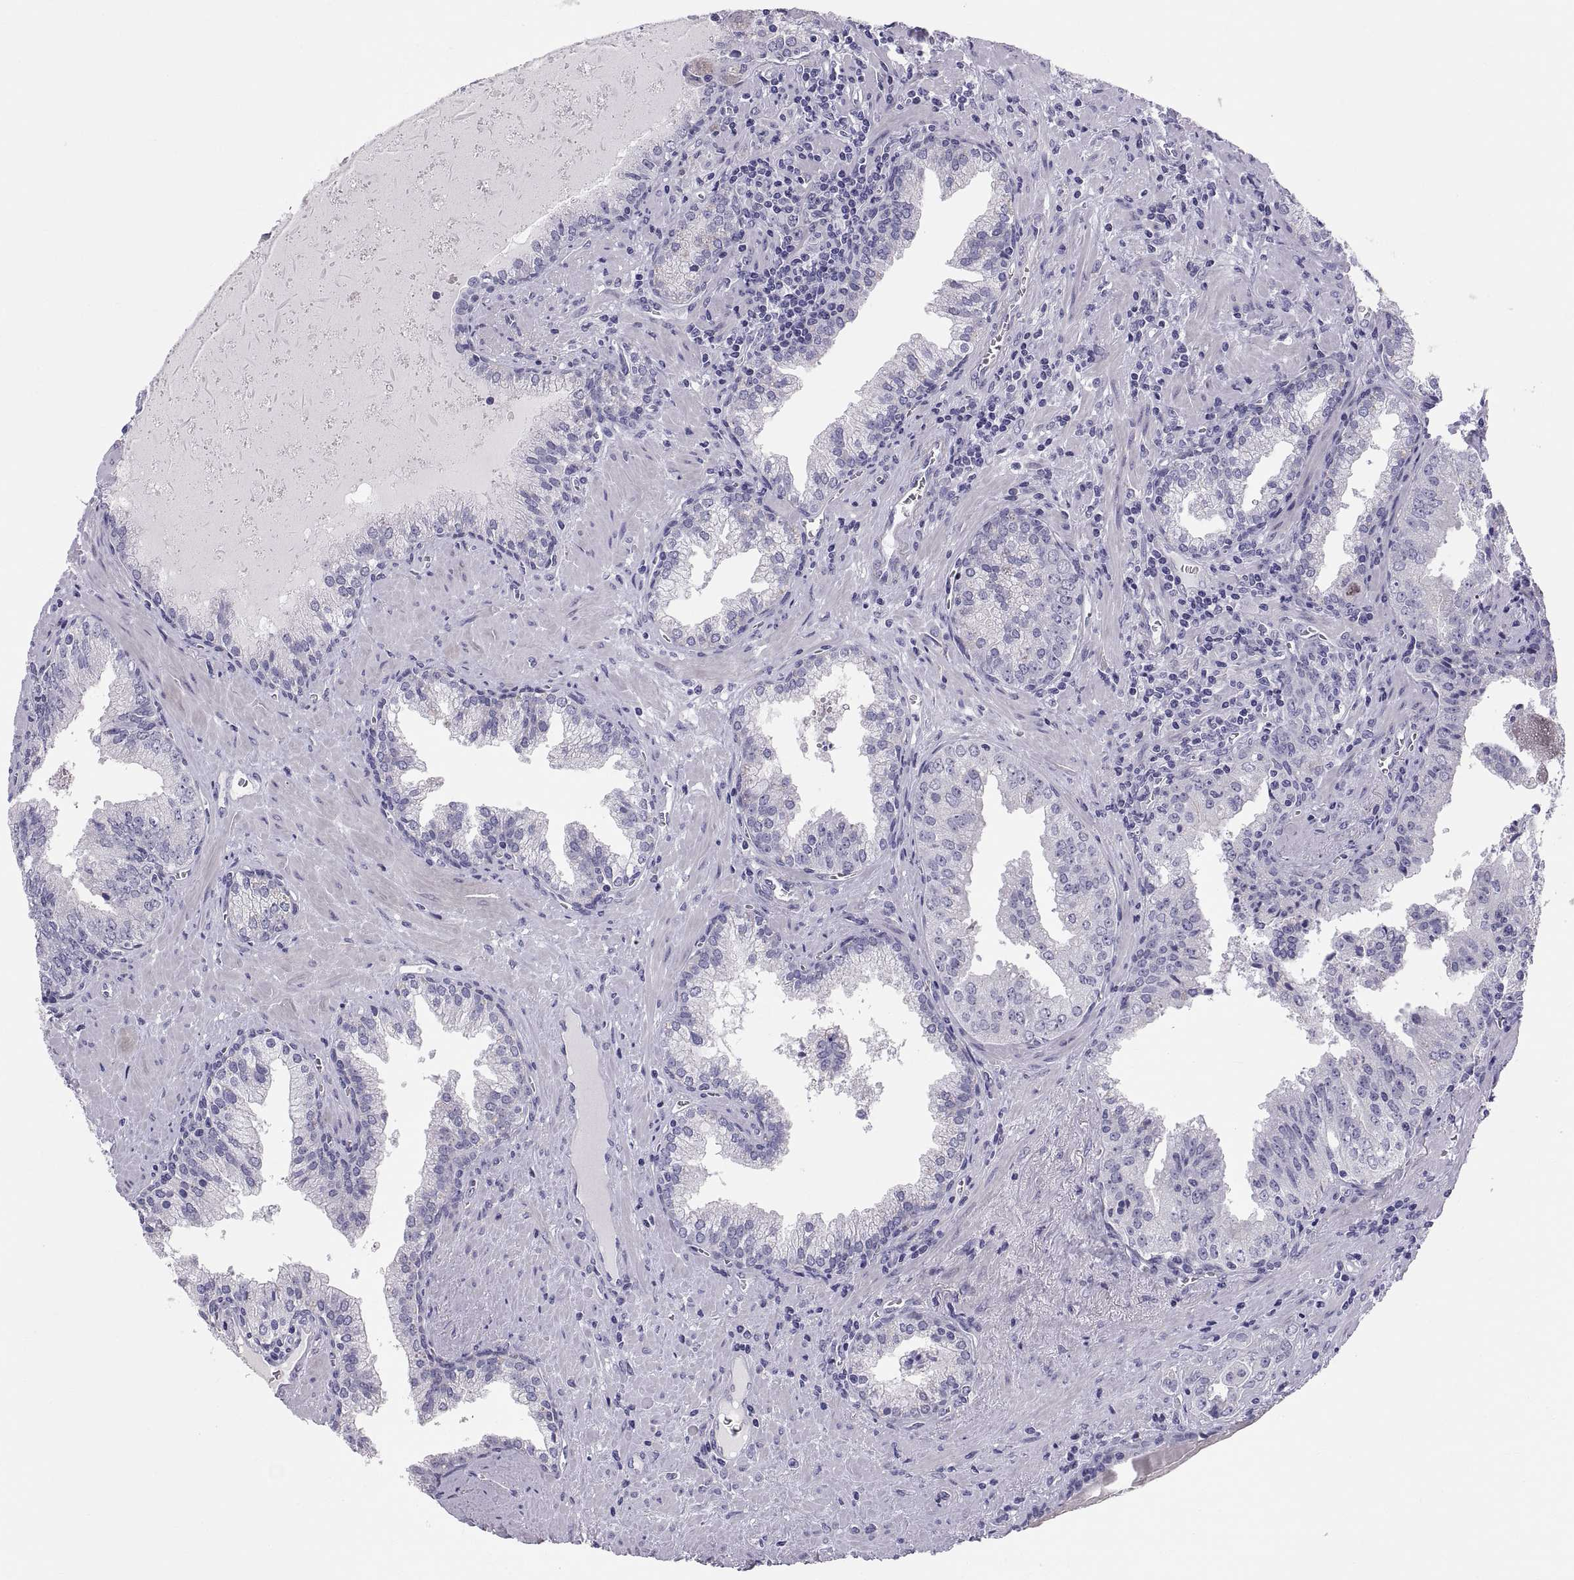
{"staining": {"intensity": "negative", "quantity": "none", "location": "none"}, "tissue": "prostate cancer", "cell_type": "Tumor cells", "image_type": "cancer", "snomed": [{"axis": "morphology", "description": "Adenocarcinoma, High grade"}, {"axis": "topography", "description": "Prostate"}], "caption": "Immunohistochemistry histopathology image of neoplastic tissue: prostate cancer stained with DAB (3,3'-diaminobenzidine) reveals no significant protein positivity in tumor cells.", "gene": "RNASE12", "patient": {"sex": "male", "age": 68}}